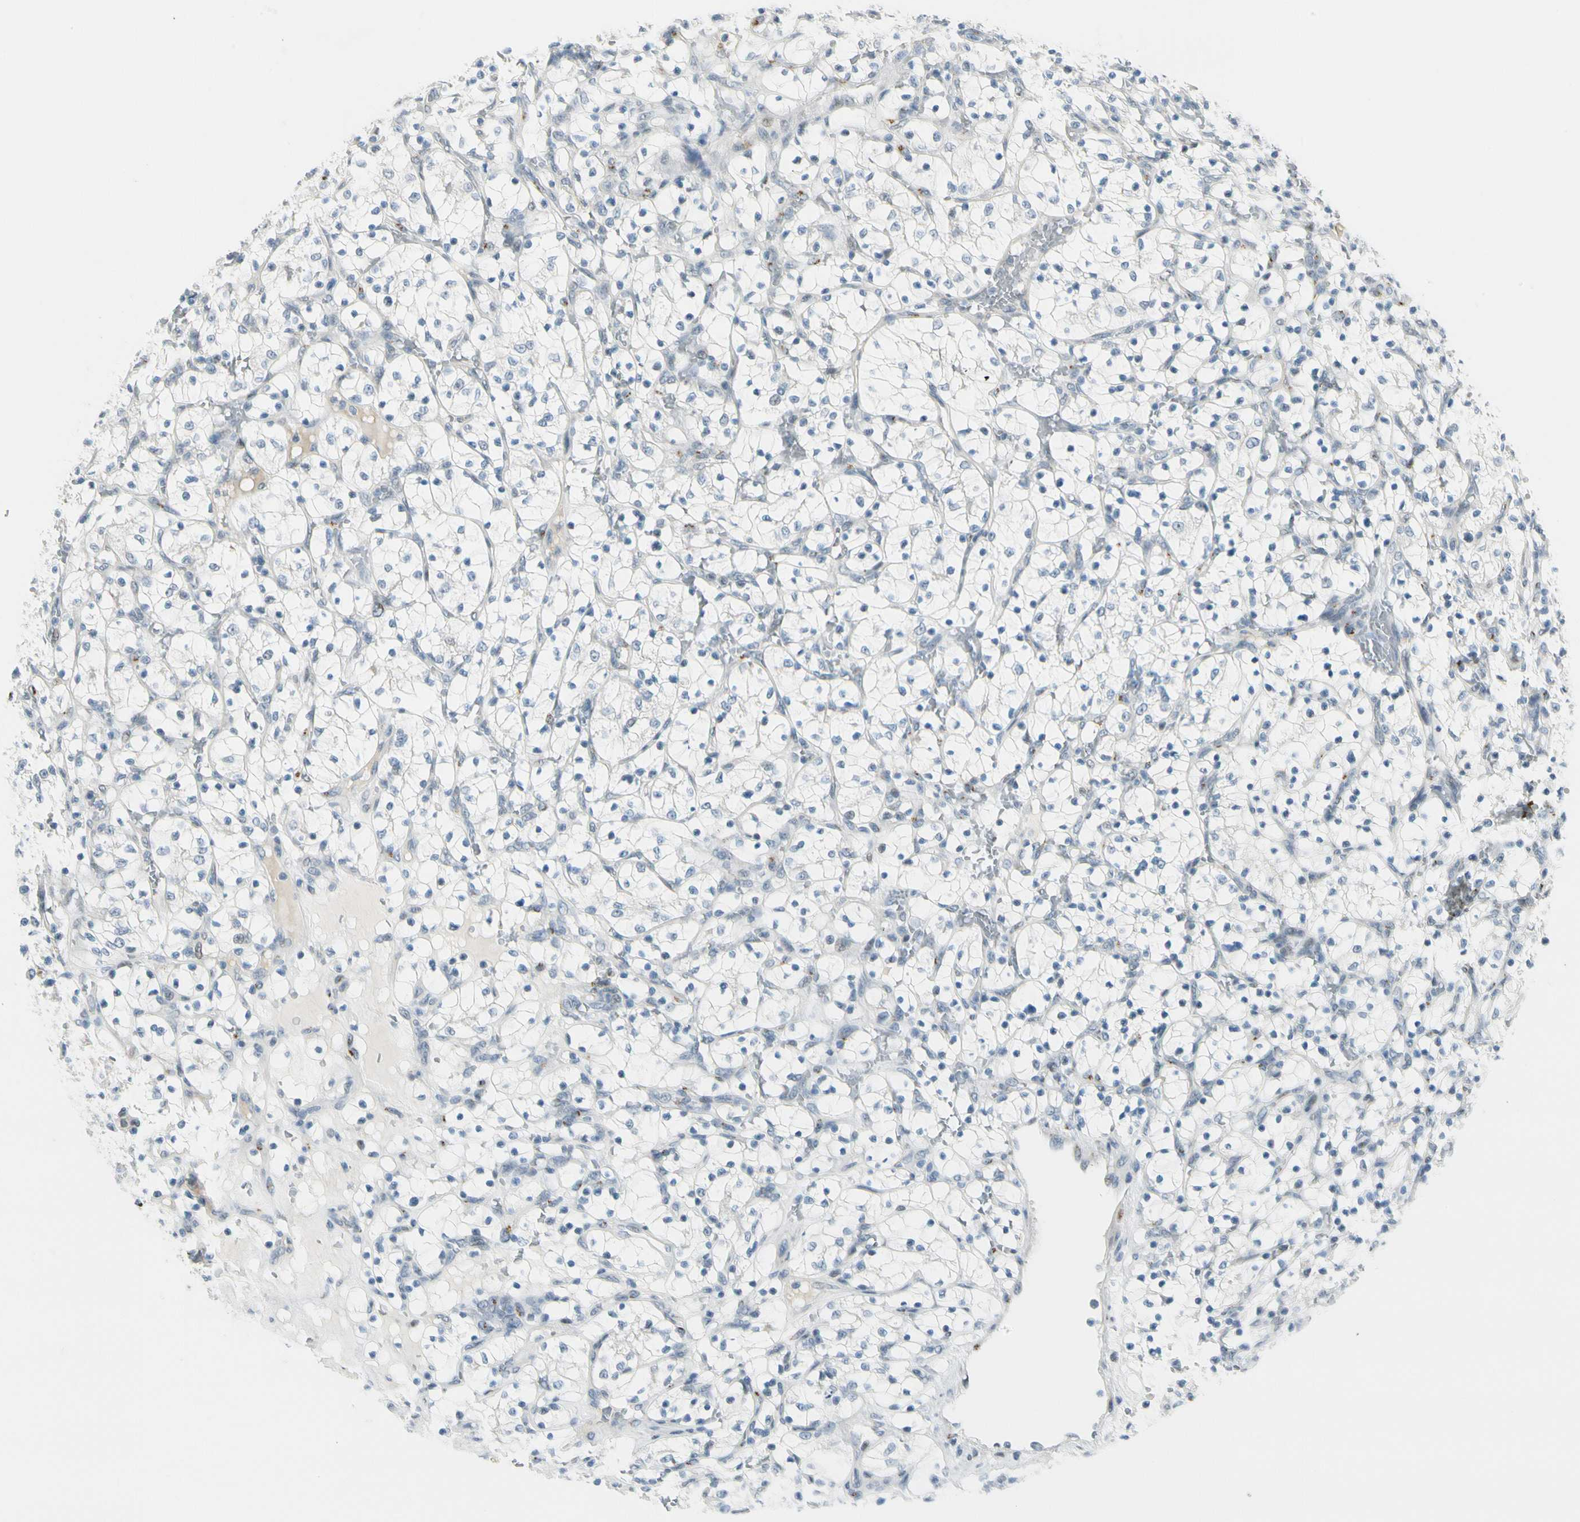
{"staining": {"intensity": "negative", "quantity": "none", "location": "none"}, "tissue": "renal cancer", "cell_type": "Tumor cells", "image_type": "cancer", "snomed": [{"axis": "morphology", "description": "Adenocarcinoma, NOS"}, {"axis": "topography", "description": "Kidney"}], "caption": "This is an immunohistochemistry image of renal cancer. There is no expression in tumor cells.", "gene": "B4GALNT1", "patient": {"sex": "female", "age": 69}}